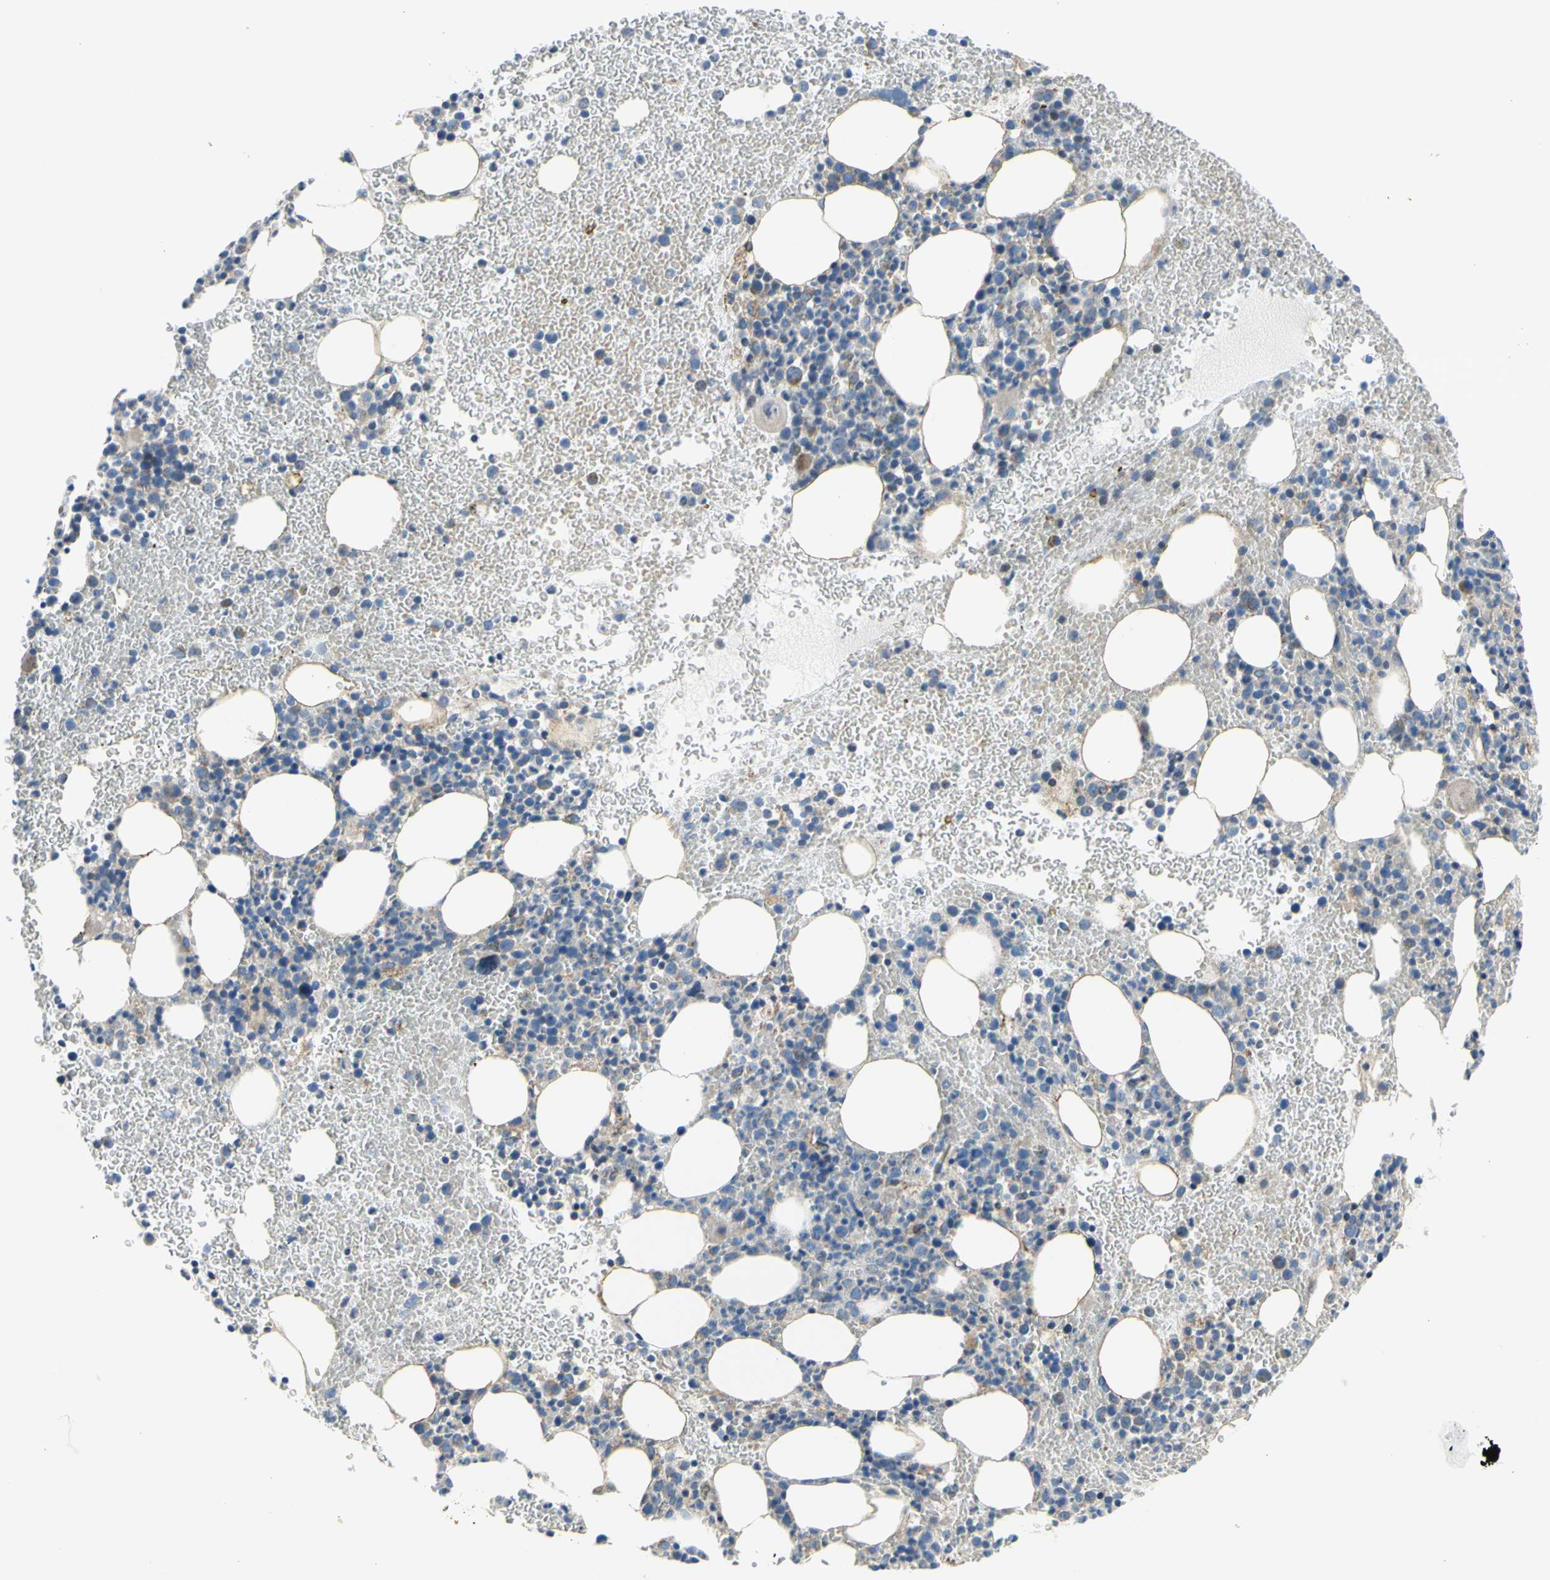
{"staining": {"intensity": "weak", "quantity": "<25%", "location": "cytoplasmic/membranous"}, "tissue": "bone marrow", "cell_type": "Hematopoietic cells", "image_type": "normal", "snomed": [{"axis": "morphology", "description": "Normal tissue, NOS"}, {"axis": "morphology", "description": "Inflammation, NOS"}, {"axis": "topography", "description": "Bone marrow"}], "caption": "DAB immunohistochemical staining of unremarkable bone marrow displays no significant positivity in hematopoietic cells.", "gene": "GRAMD2B", "patient": {"sex": "female", "age": 54}}